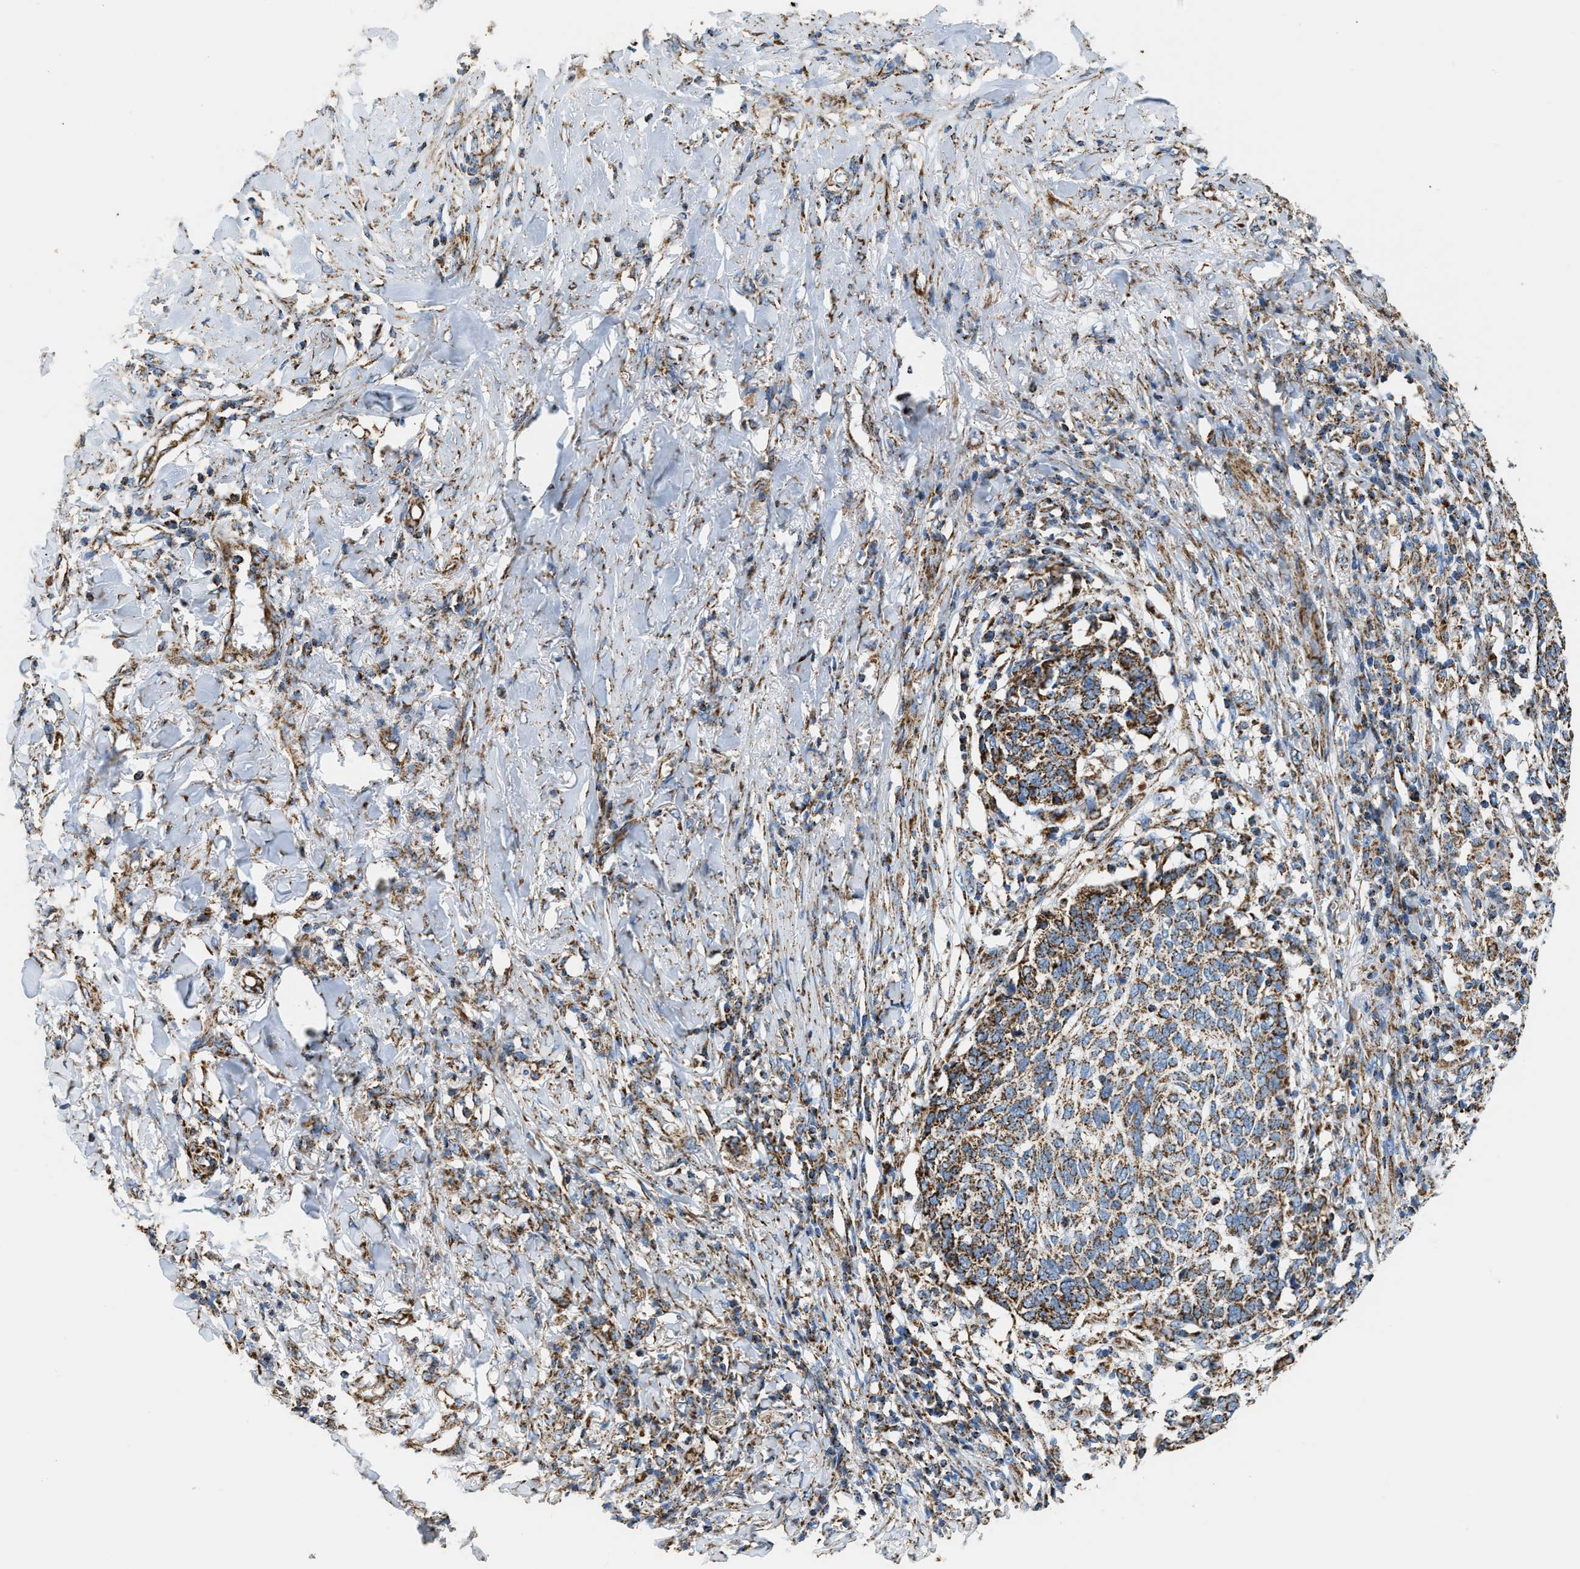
{"staining": {"intensity": "strong", "quantity": ">75%", "location": "cytoplasmic/membranous"}, "tissue": "skin cancer", "cell_type": "Tumor cells", "image_type": "cancer", "snomed": [{"axis": "morphology", "description": "Basal cell carcinoma"}, {"axis": "topography", "description": "Skin"}], "caption": "Tumor cells show high levels of strong cytoplasmic/membranous positivity in approximately >75% of cells in skin cancer.", "gene": "IRX6", "patient": {"sex": "male", "age": 85}}